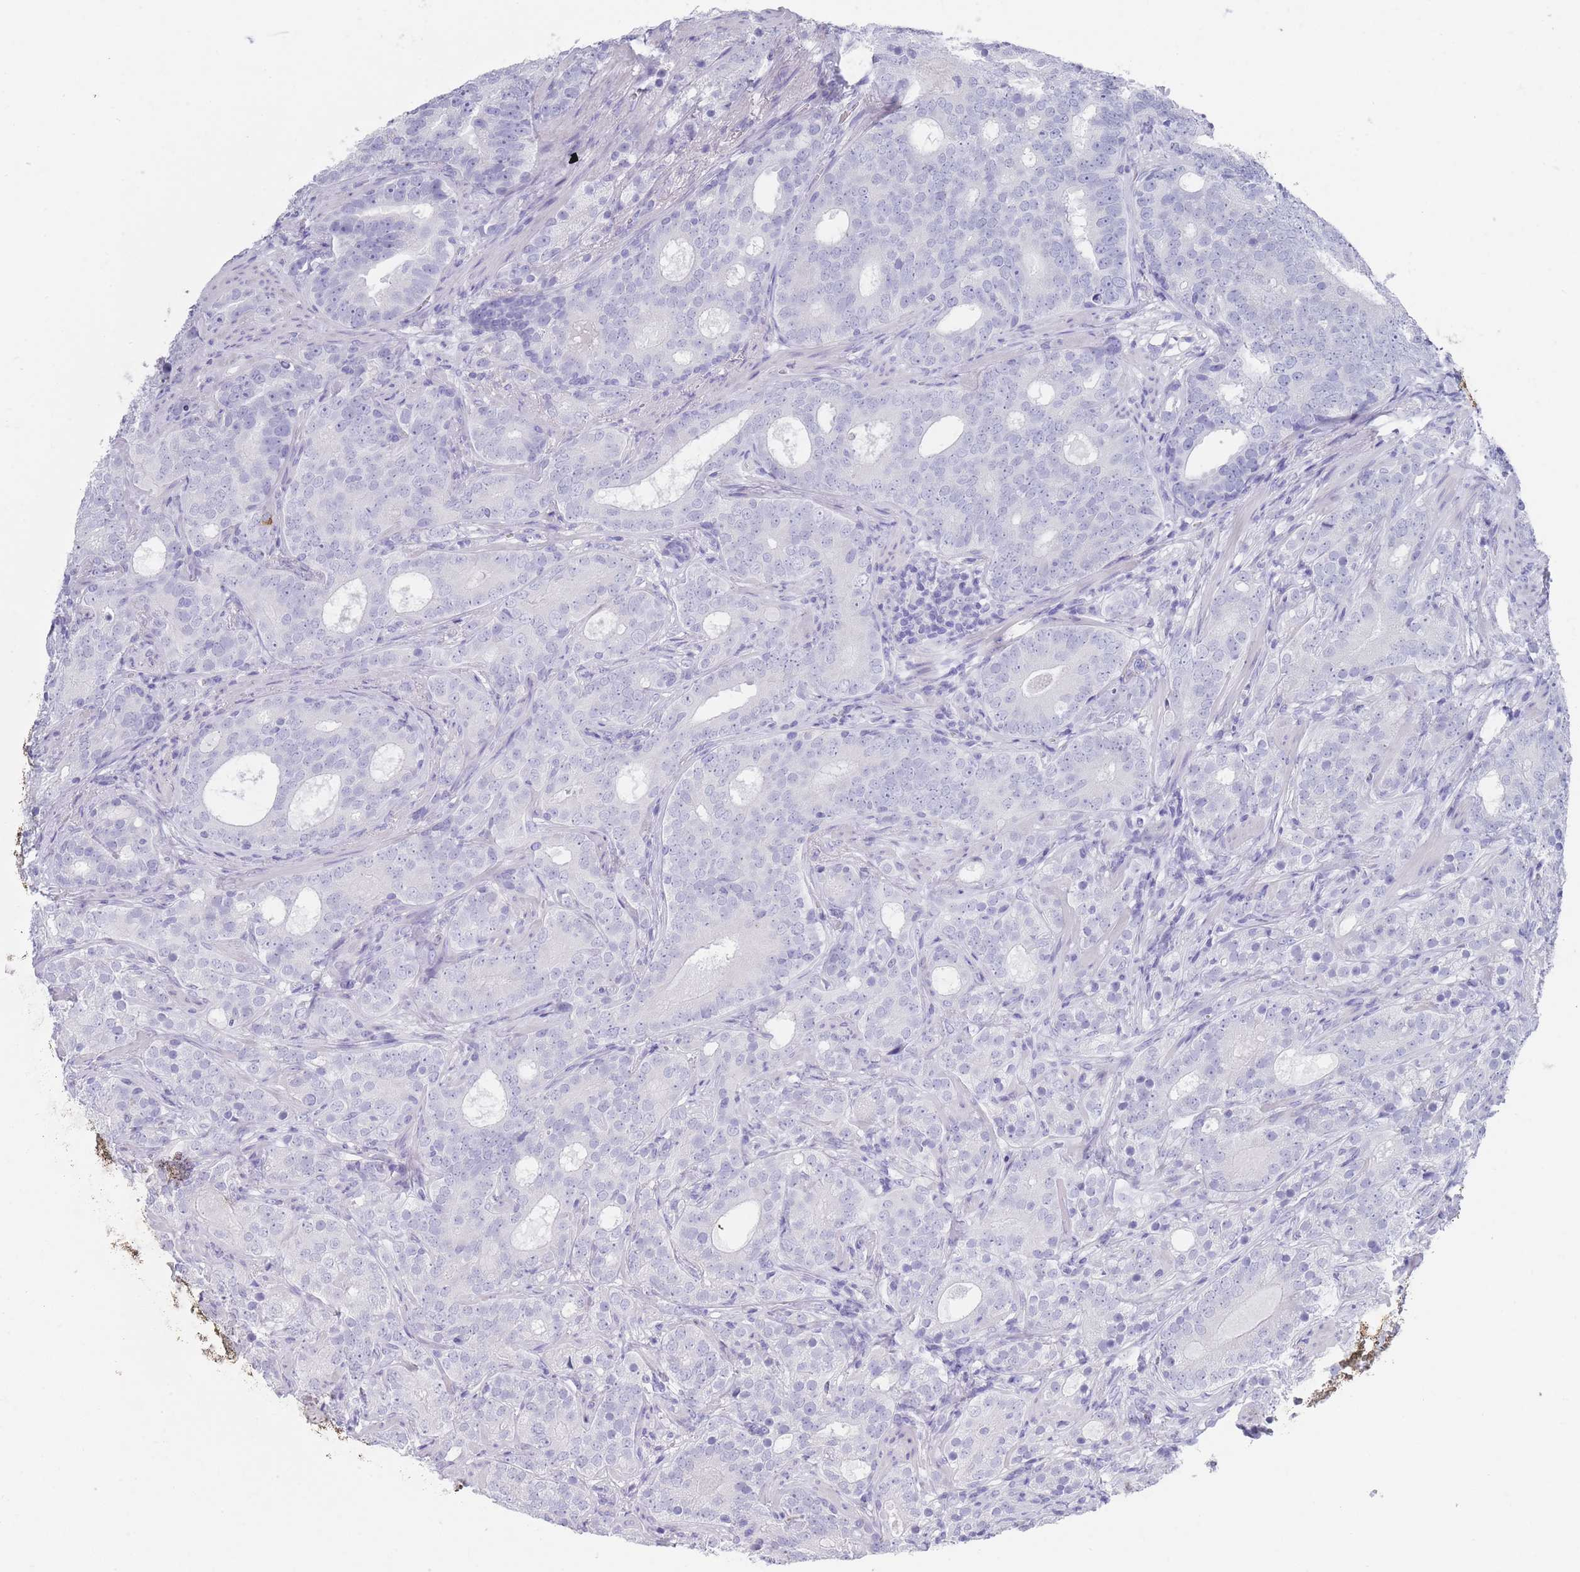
{"staining": {"intensity": "negative", "quantity": "none", "location": "none"}, "tissue": "prostate cancer", "cell_type": "Tumor cells", "image_type": "cancer", "snomed": [{"axis": "morphology", "description": "Adenocarcinoma, High grade"}, {"axis": "topography", "description": "Prostate"}], "caption": "This is an IHC photomicrograph of prostate cancer (high-grade adenocarcinoma). There is no staining in tumor cells.", "gene": "RAB2B", "patient": {"sex": "male", "age": 64}}